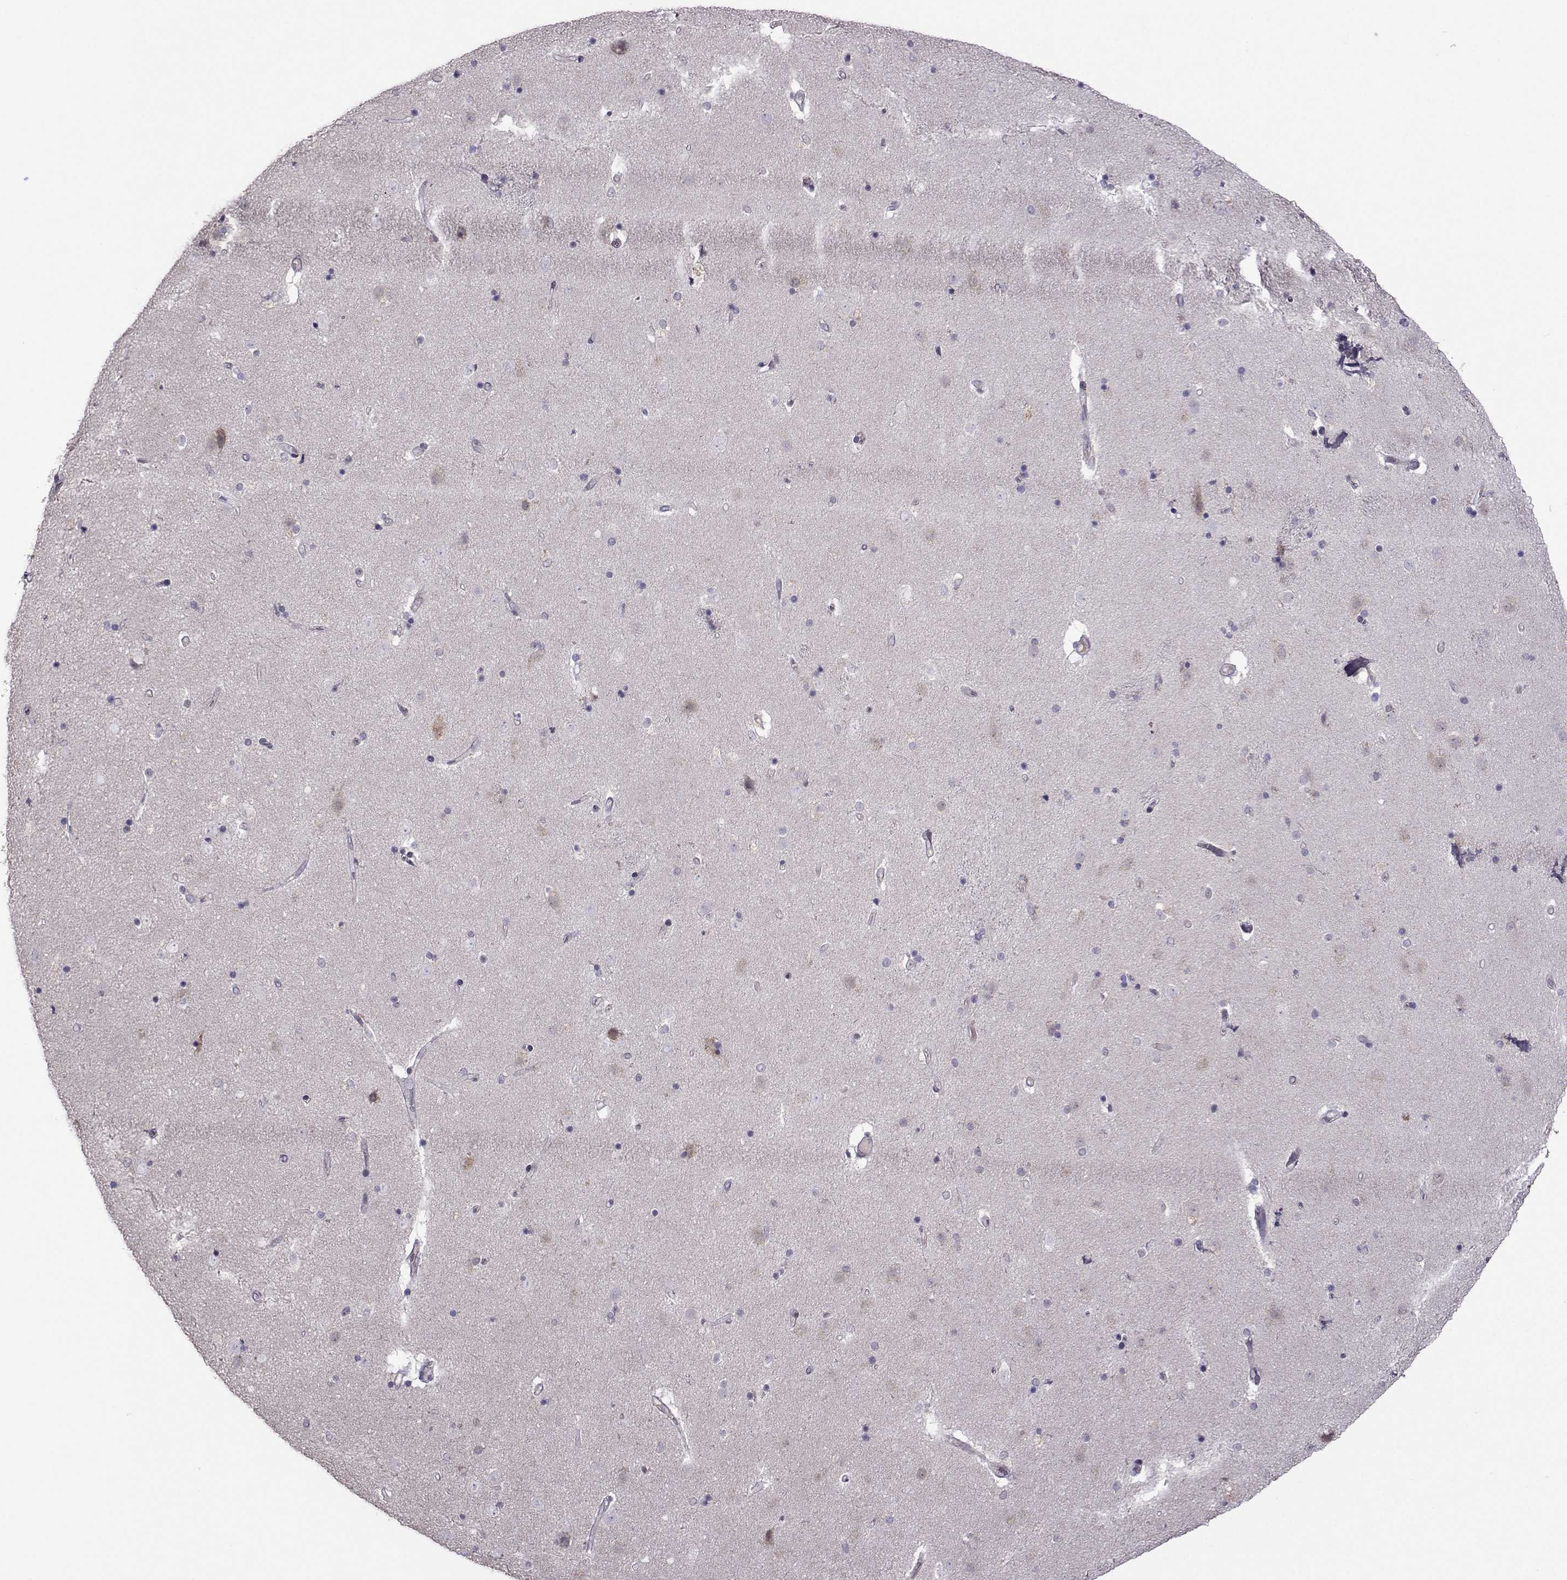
{"staining": {"intensity": "negative", "quantity": "none", "location": "none"}, "tissue": "caudate", "cell_type": "Glial cells", "image_type": "normal", "snomed": [{"axis": "morphology", "description": "Normal tissue, NOS"}, {"axis": "topography", "description": "Lateral ventricle wall"}], "caption": "Immunohistochemistry photomicrograph of normal caudate stained for a protein (brown), which reveals no positivity in glial cells. (DAB (3,3'-diaminobenzidine) immunohistochemistry visualized using brightfield microscopy, high magnification).", "gene": "DDX20", "patient": {"sex": "female", "age": 71}}